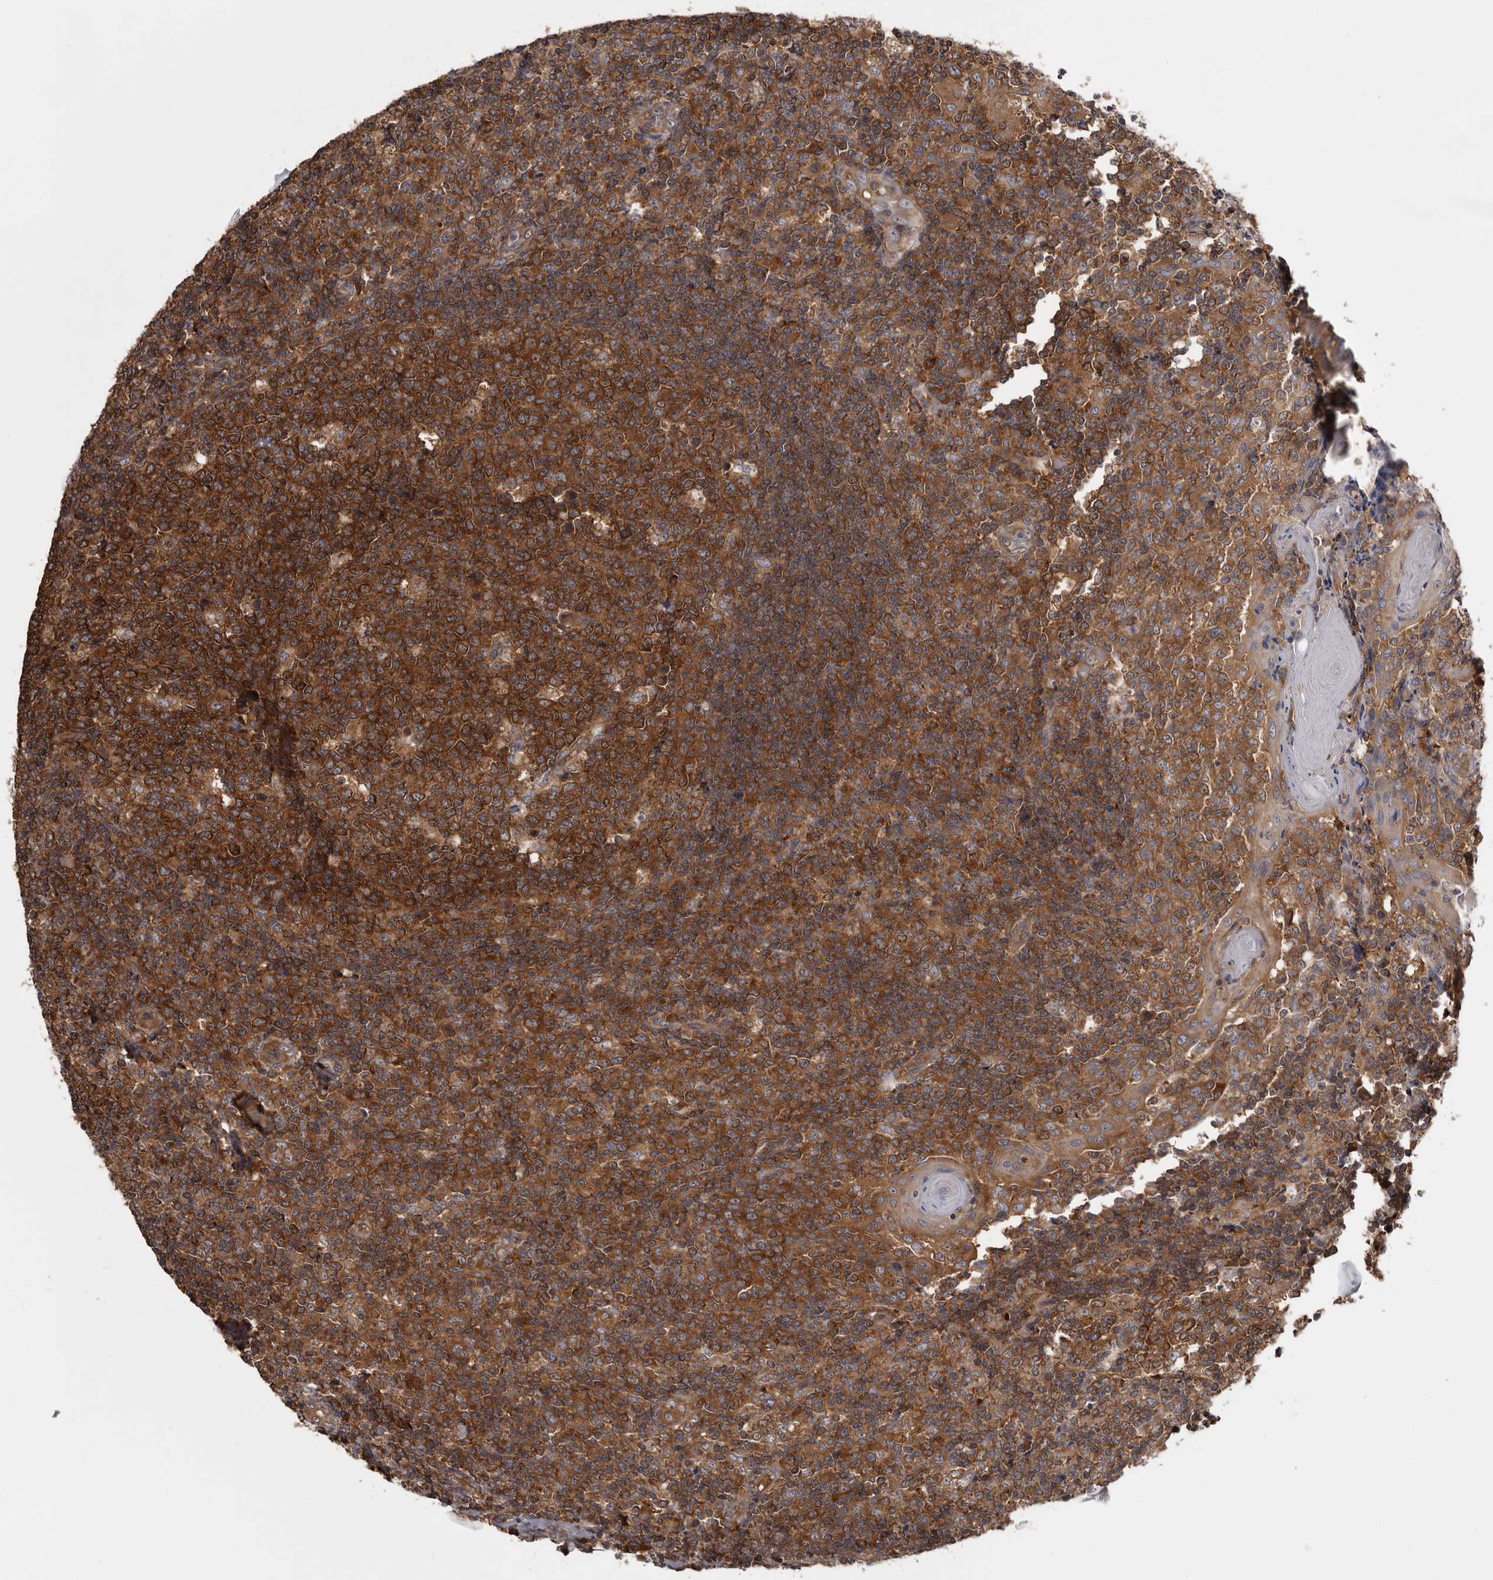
{"staining": {"intensity": "strong", "quantity": ">75%", "location": "cytoplasmic/membranous"}, "tissue": "tonsil", "cell_type": "Germinal center cells", "image_type": "normal", "snomed": [{"axis": "morphology", "description": "Normal tissue, NOS"}, {"axis": "topography", "description": "Tonsil"}], "caption": "Strong cytoplasmic/membranous staining for a protein is present in about >75% of germinal center cells of normal tonsil using immunohistochemistry.", "gene": "DARS1", "patient": {"sex": "female", "age": 19}}